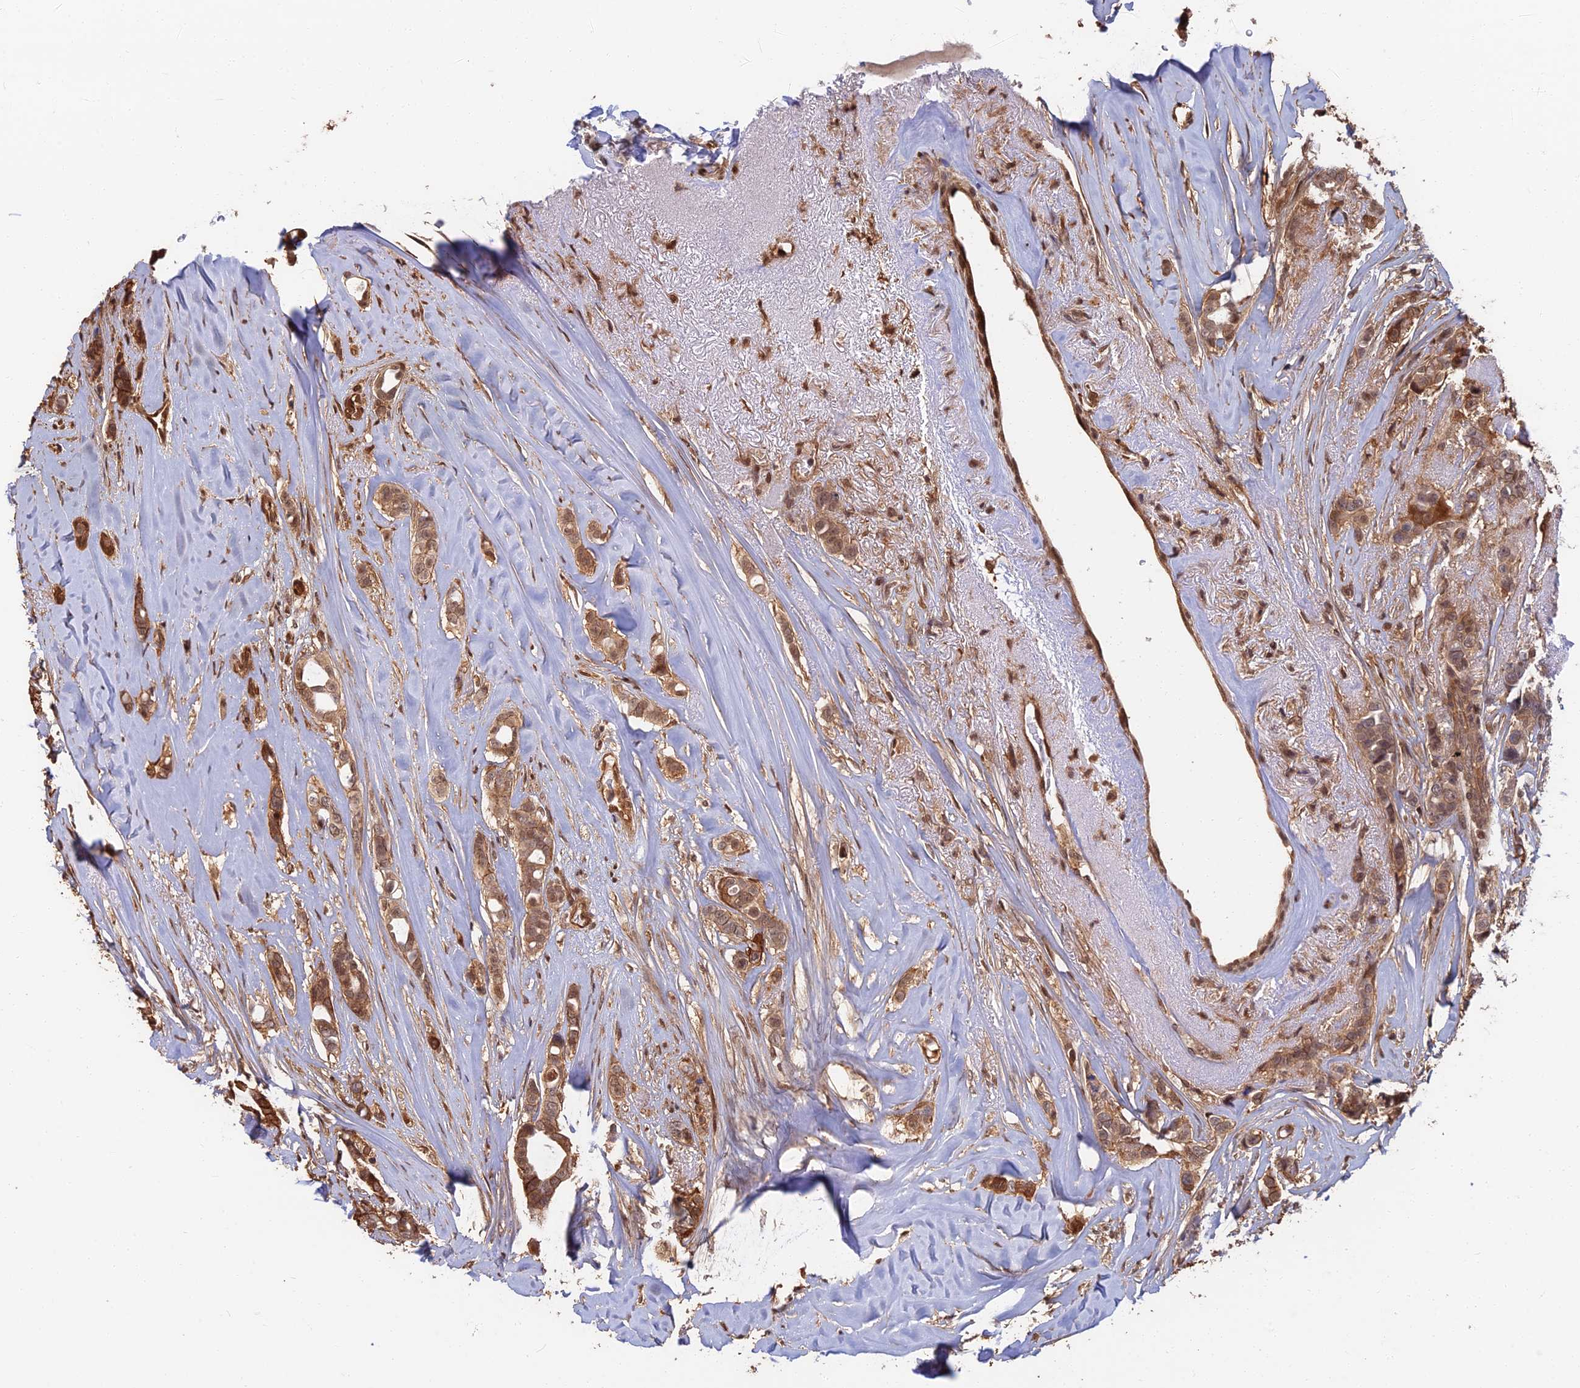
{"staining": {"intensity": "moderate", "quantity": ">75%", "location": "cytoplasmic/membranous,nuclear"}, "tissue": "breast cancer", "cell_type": "Tumor cells", "image_type": "cancer", "snomed": [{"axis": "morphology", "description": "Lobular carcinoma"}, {"axis": "topography", "description": "Breast"}], "caption": "A micrograph showing moderate cytoplasmic/membranous and nuclear staining in about >75% of tumor cells in breast cancer (lobular carcinoma), as visualized by brown immunohistochemical staining.", "gene": "LRRN3", "patient": {"sex": "female", "age": 51}}